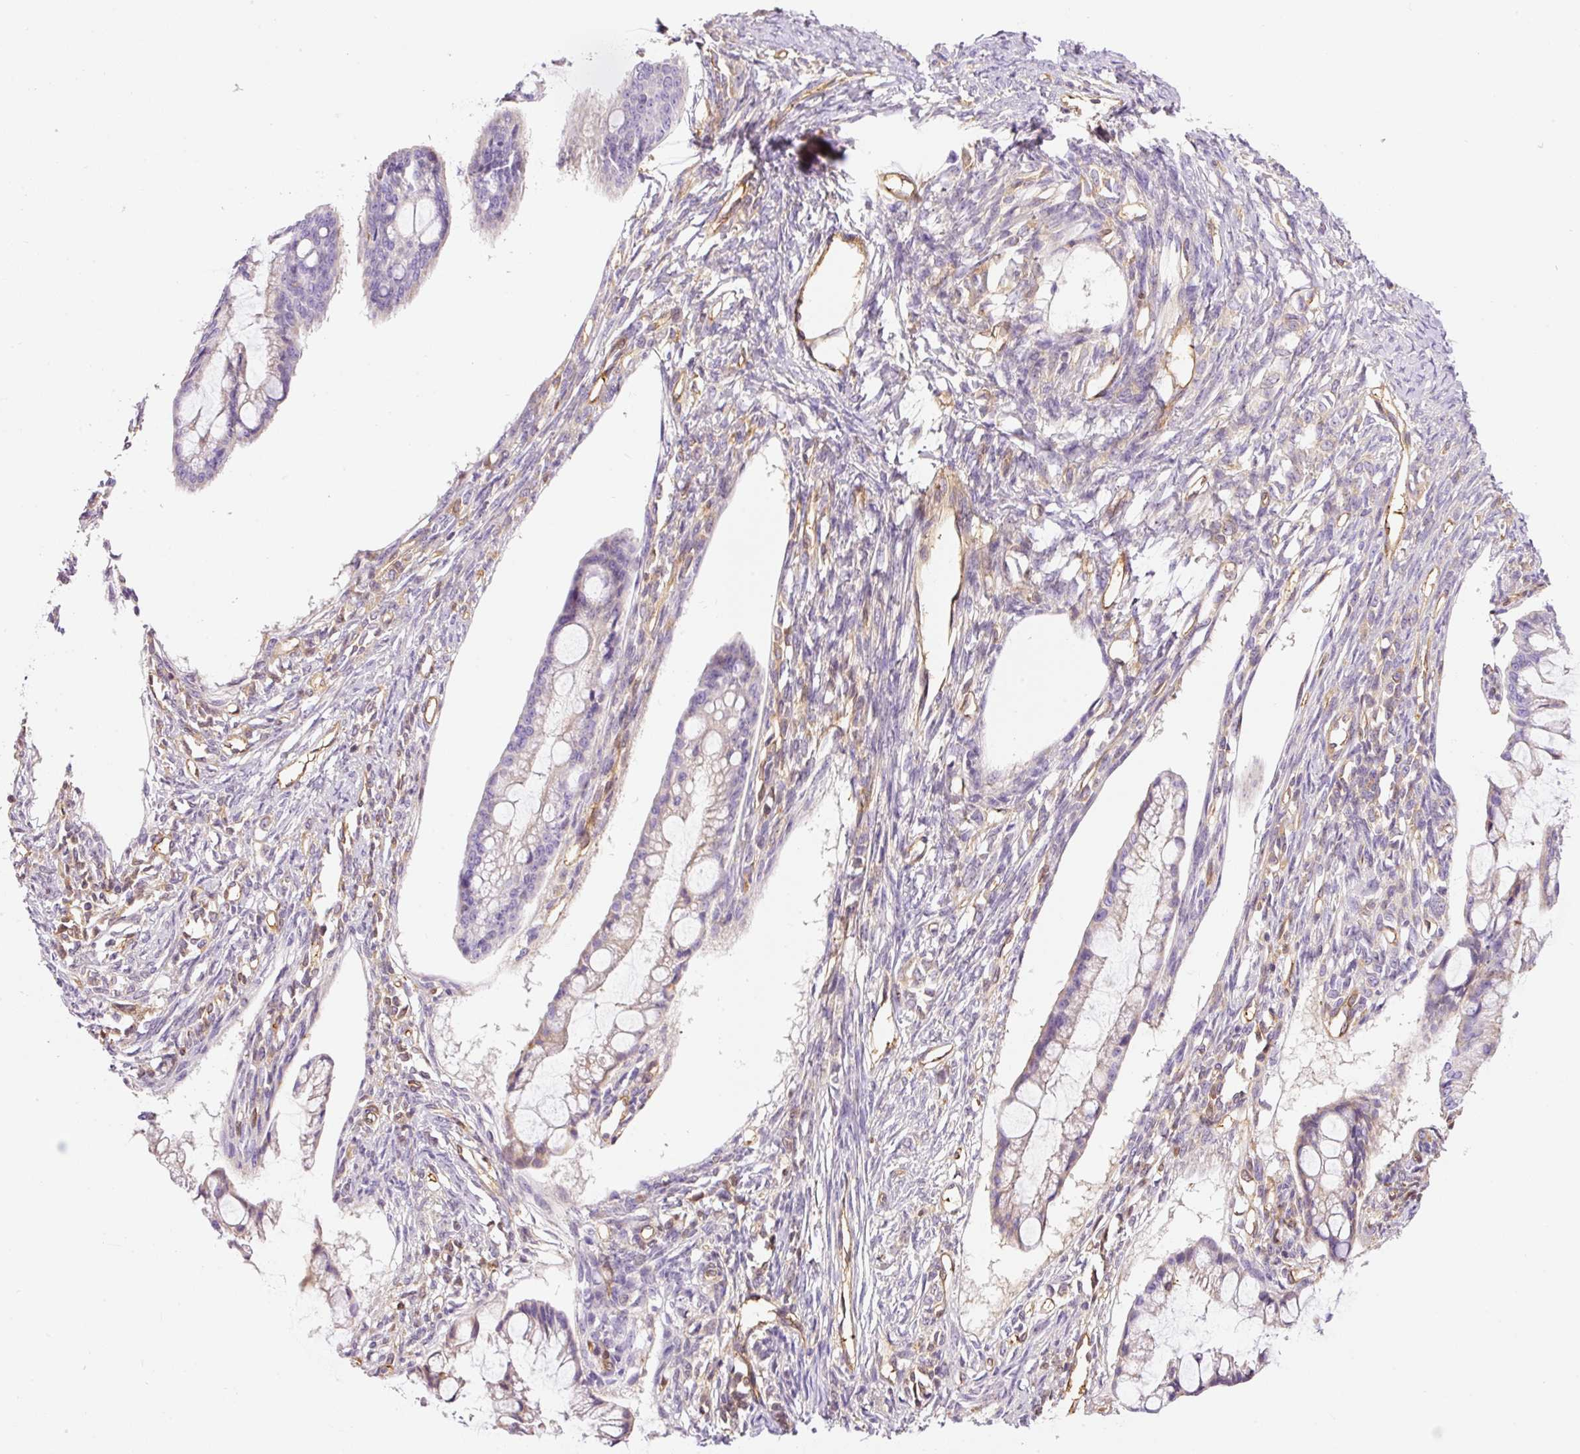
{"staining": {"intensity": "negative", "quantity": "none", "location": "none"}, "tissue": "ovarian cancer", "cell_type": "Tumor cells", "image_type": "cancer", "snomed": [{"axis": "morphology", "description": "Cystadenocarcinoma, mucinous, NOS"}, {"axis": "topography", "description": "Ovary"}], "caption": "A histopathology image of human ovarian cancer (mucinous cystadenocarcinoma) is negative for staining in tumor cells.", "gene": "IL10RB", "patient": {"sex": "female", "age": 73}}